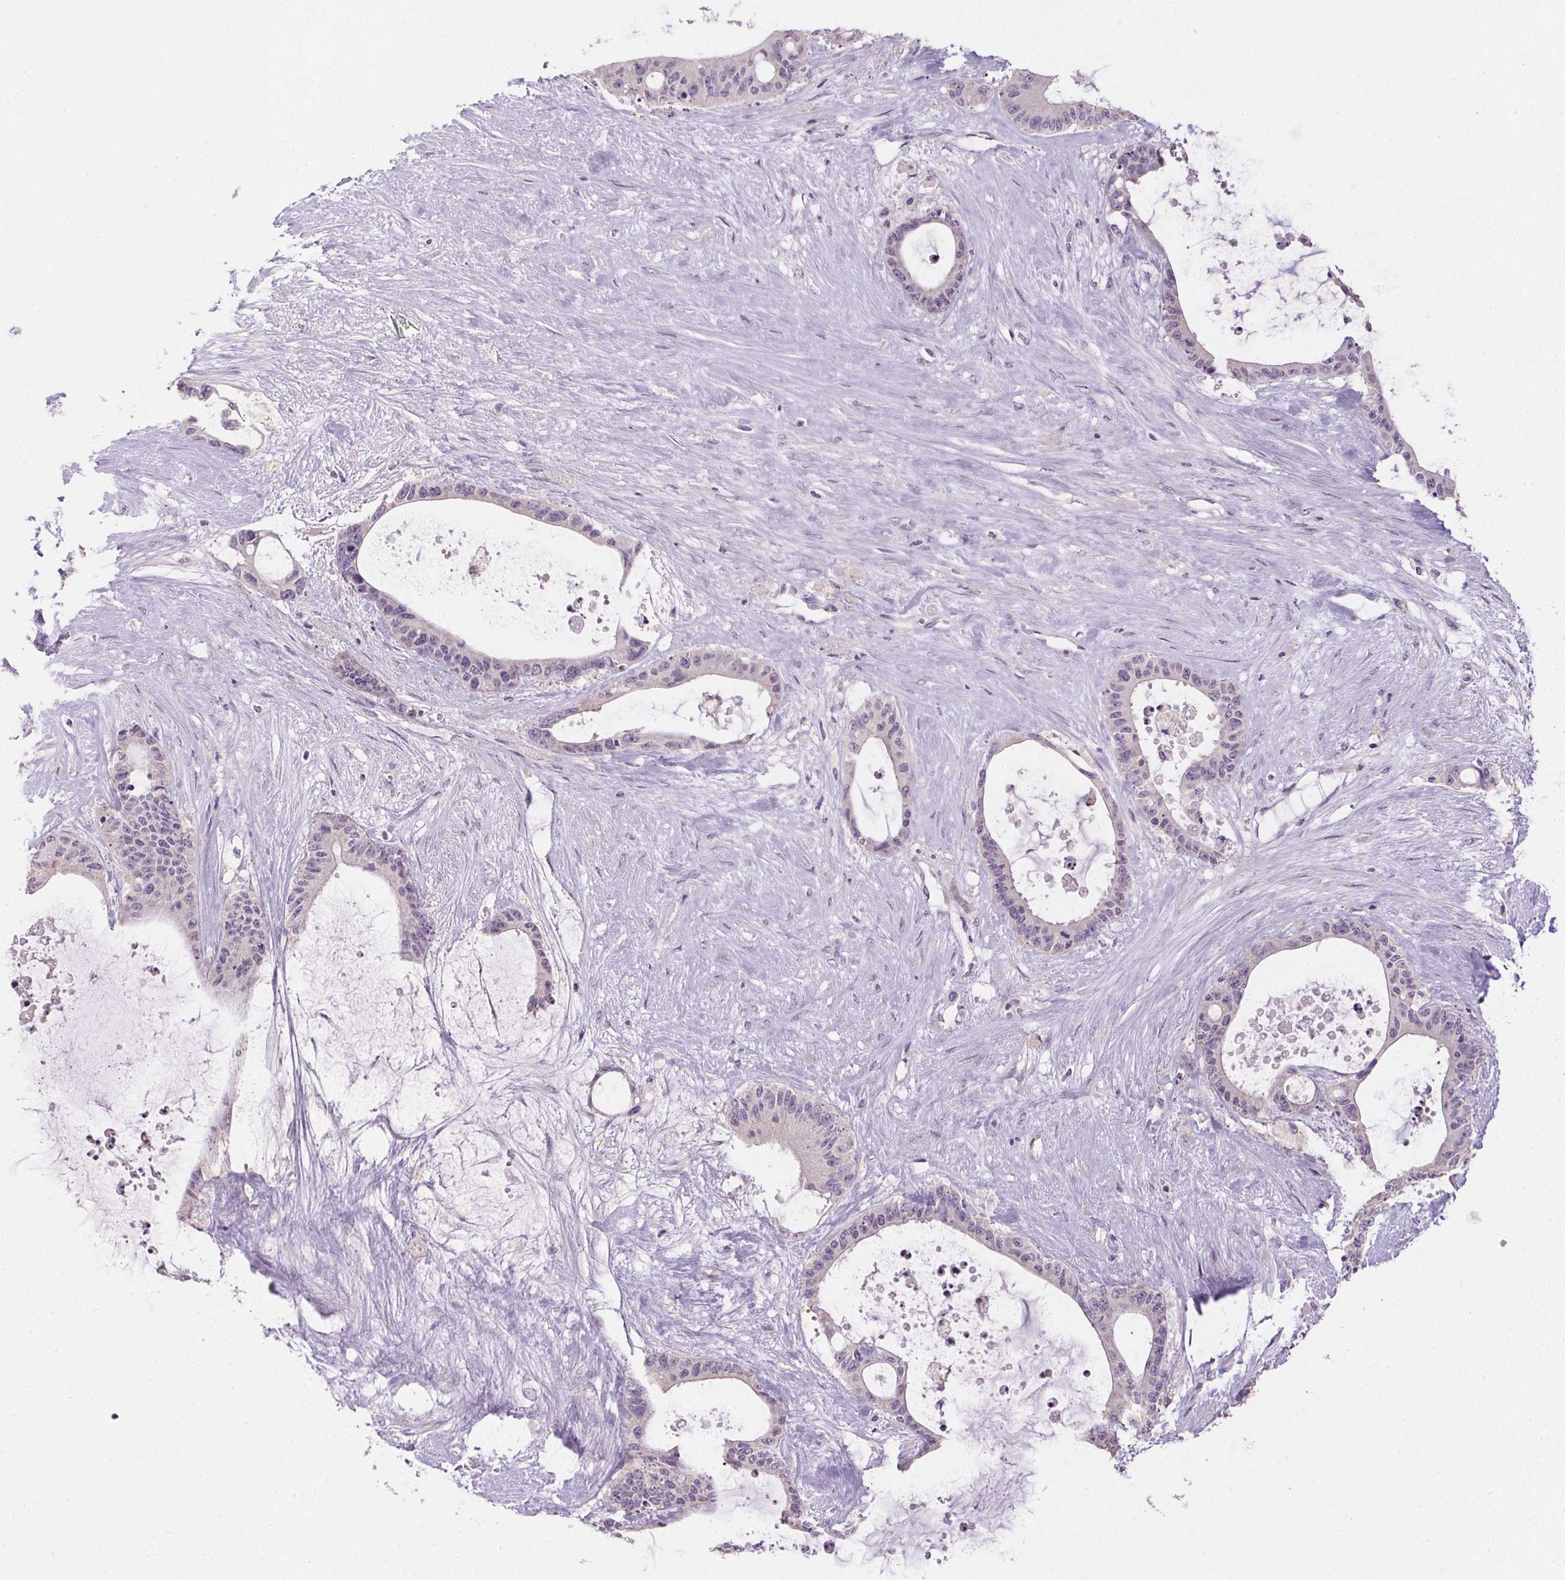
{"staining": {"intensity": "negative", "quantity": "none", "location": "none"}, "tissue": "liver cancer", "cell_type": "Tumor cells", "image_type": "cancer", "snomed": [{"axis": "morphology", "description": "Normal tissue, NOS"}, {"axis": "morphology", "description": "Cholangiocarcinoma"}, {"axis": "topography", "description": "Liver"}, {"axis": "topography", "description": "Peripheral nerve tissue"}], "caption": "Immunohistochemistry histopathology image of human cholangiocarcinoma (liver) stained for a protein (brown), which demonstrates no positivity in tumor cells. (DAB (3,3'-diaminobenzidine) IHC, high magnification).", "gene": "SPACA9", "patient": {"sex": "female", "age": 73}}